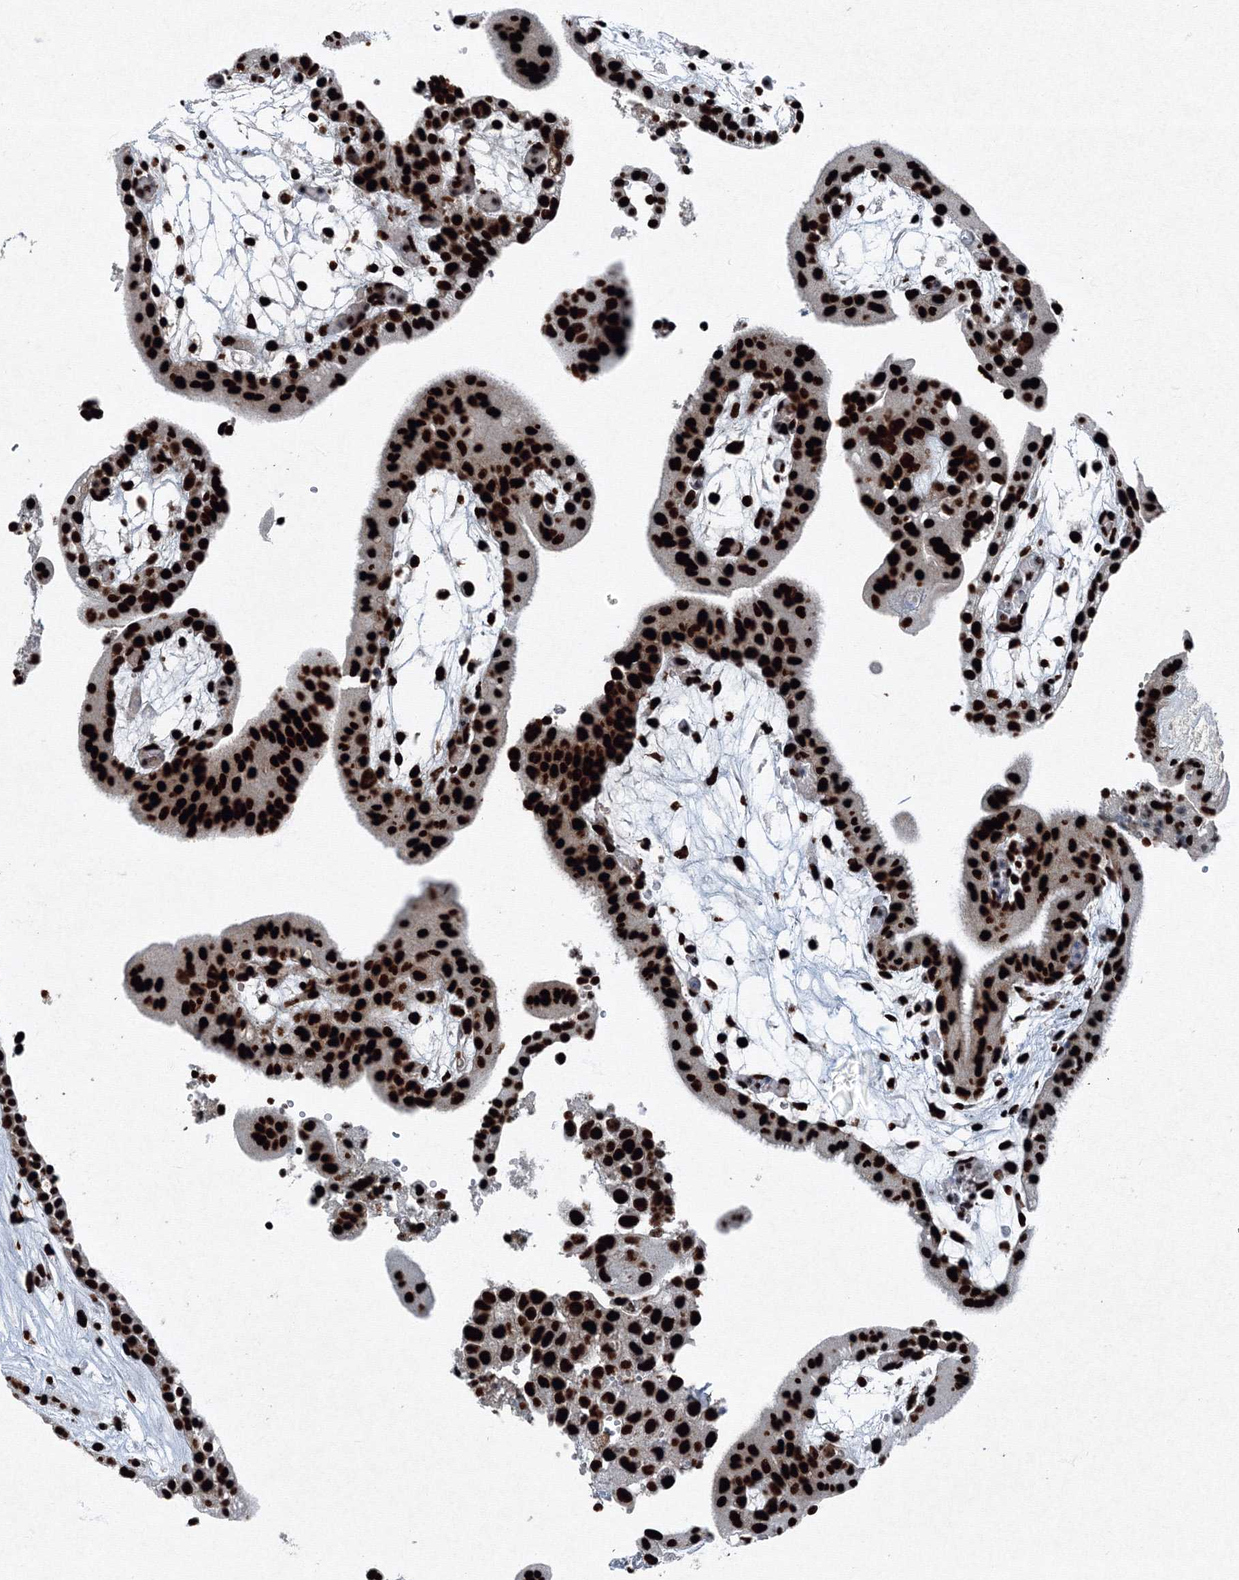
{"staining": {"intensity": "strong", "quantity": ">75%", "location": "nuclear"}, "tissue": "placenta", "cell_type": "Decidual cells", "image_type": "normal", "snomed": [{"axis": "morphology", "description": "Normal tissue, NOS"}, {"axis": "topography", "description": "Placenta"}], "caption": "IHC histopathology image of unremarkable placenta: human placenta stained using IHC shows high levels of strong protein expression localized specifically in the nuclear of decidual cells, appearing as a nuclear brown color.", "gene": "SNRPC", "patient": {"sex": "female", "age": 18}}